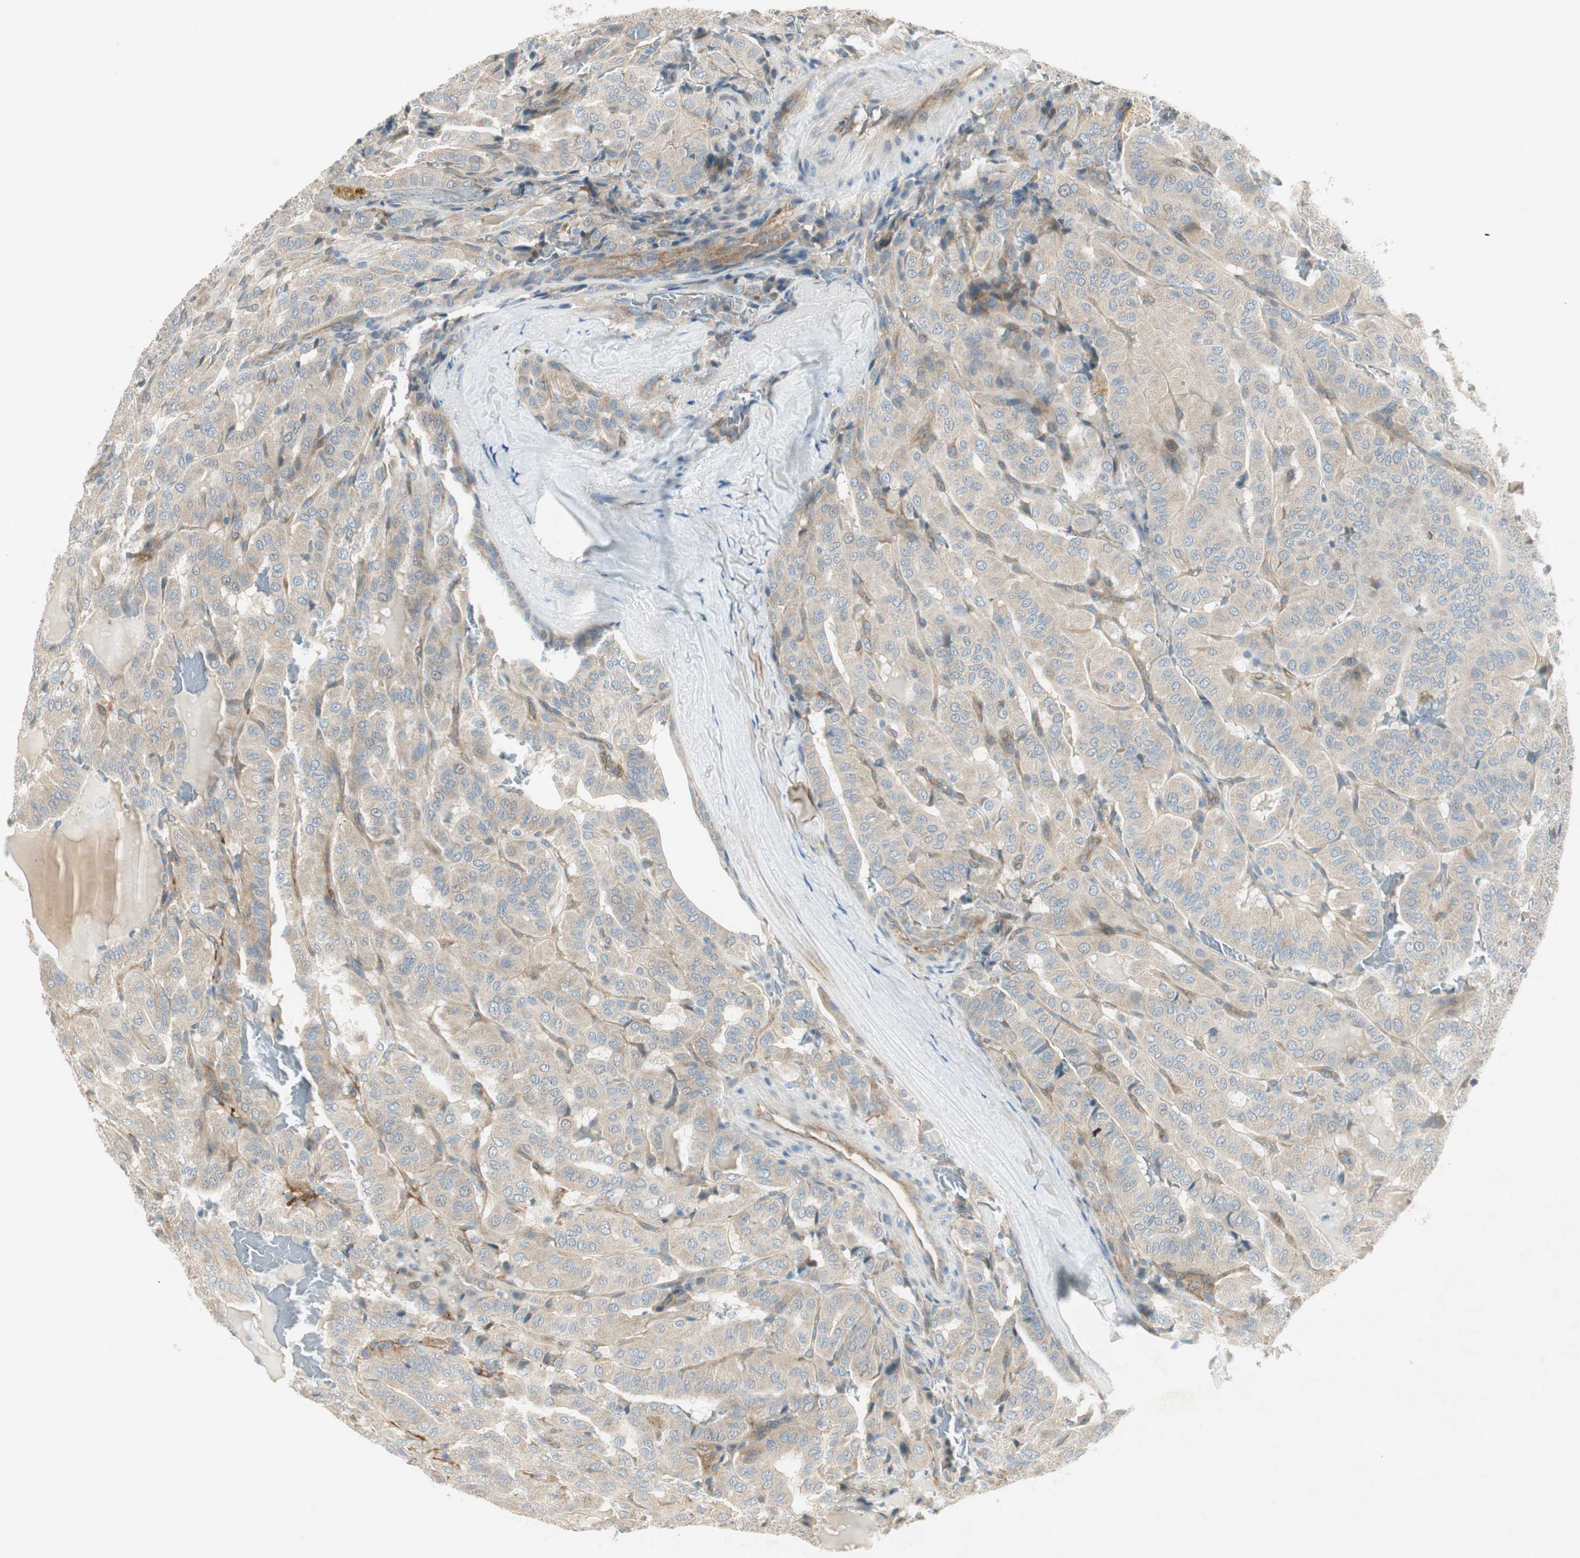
{"staining": {"intensity": "weak", "quantity": ">75%", "location": "cytoplasmic/membranous"}, "tissue": "thyroid cancer", "cell_type": "Tumor cells", "image_type": "cancer", "snomed": [{"axis": "morphology", "description": "Papillary adenocarcinoma, NOS"}, {"axis": "topography", "description": "Thyroid gland"}], "caption": "An immunohistochemistry photomicrograph of neoplastic tissue is shown. Protein staining in brown labels weak cytoplasmic/membranous positivity in thyroid cancer within tumor cells.", "gene": "STON1-GTF2A1L", "patient": {"sex": "male", "age": 77}}